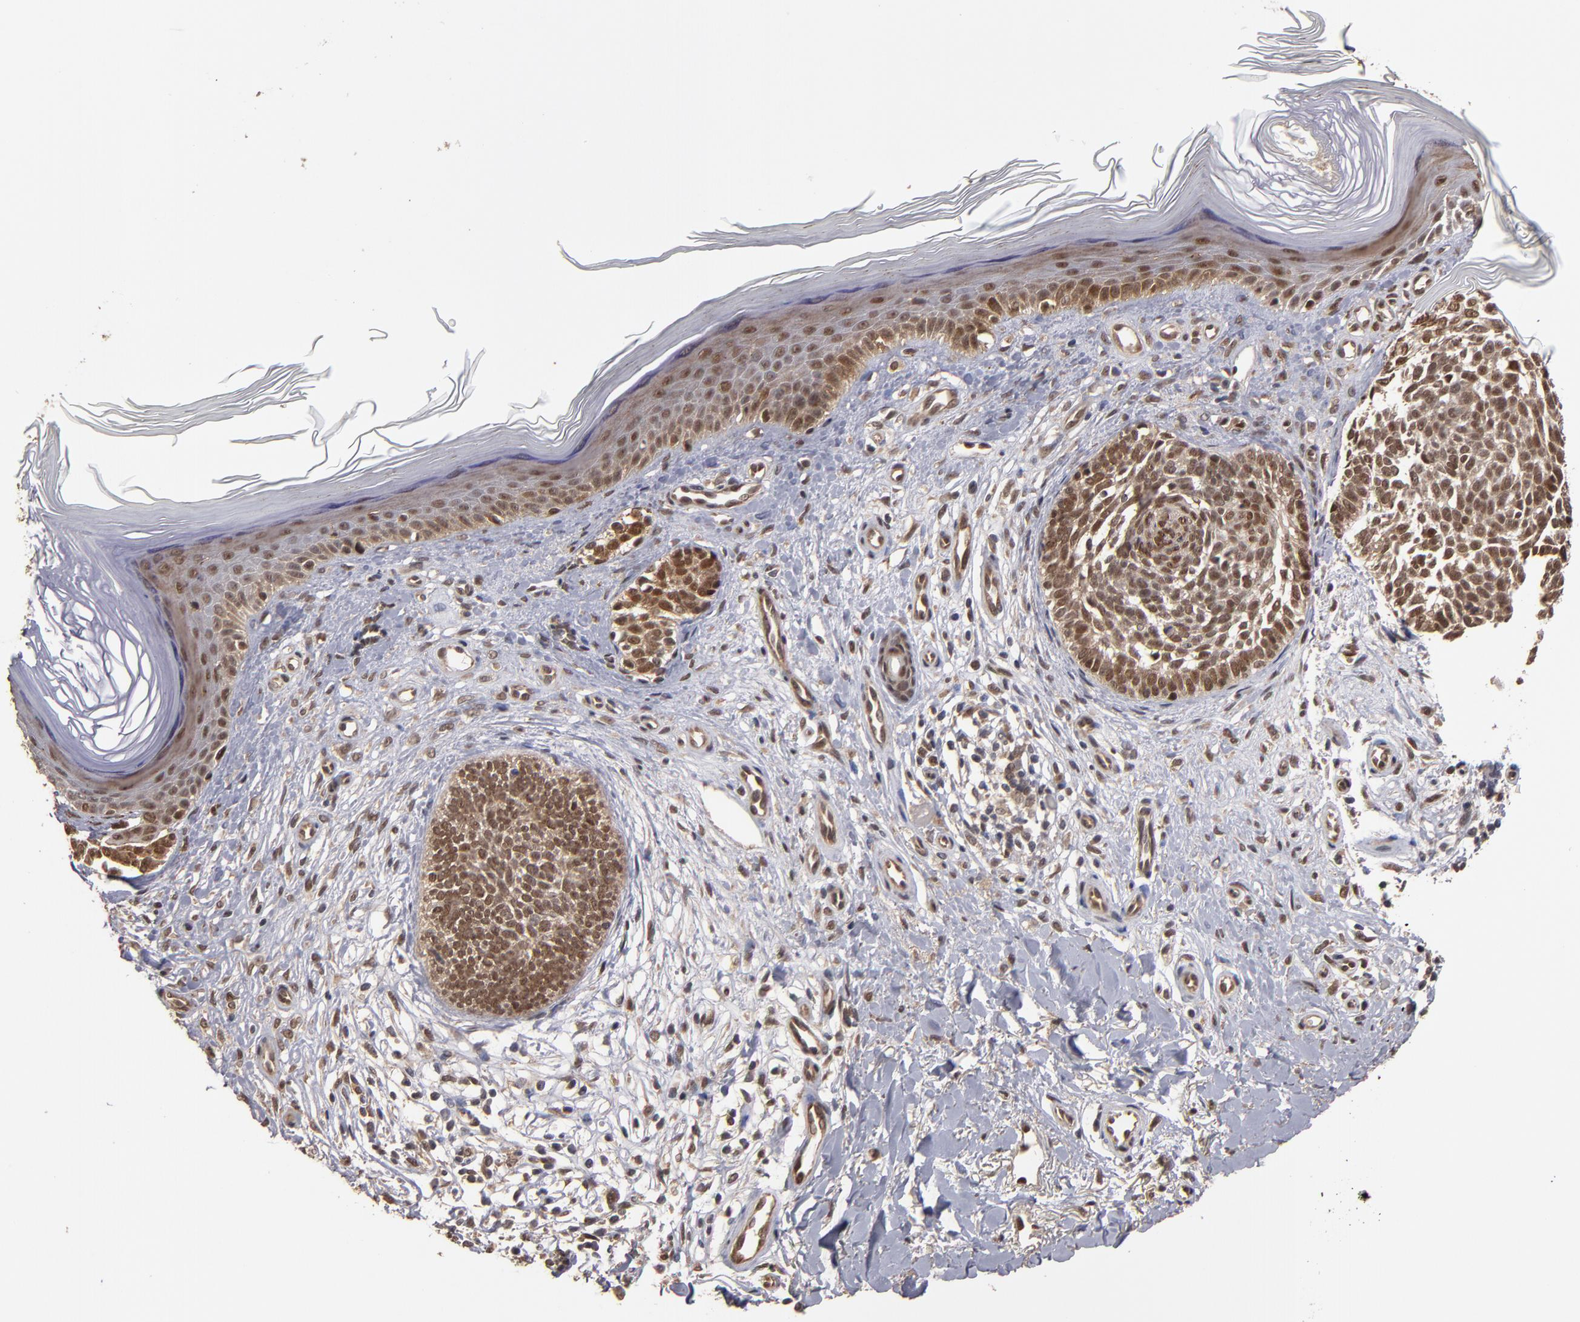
{"staining": {"intensity": "moderate", "quantity": ">75%", "location": "cytoplasmic/membranous,nuclear"}, "tissue": "skin cancer", "cell_type": "Tumor cells", "image_type": "cancer", "snomed": [{"axis": "morphology", "description": "Normal tissue, NOS"}, {"axis": "morphology", "description": "Basal cell carcinoma"}, {"axis": "topography", "description": "Skin"}], "caption": "Immunohistochemistry image of skin basal cell carcinoma stained for a protein (brown), which demonstrates medium levels of moderate cytoplasmic/membranous and nuclear positivity in about >75% of tumor cells.", "gene": "CUL5", "patient": {"sex": "female", "age": 58}}